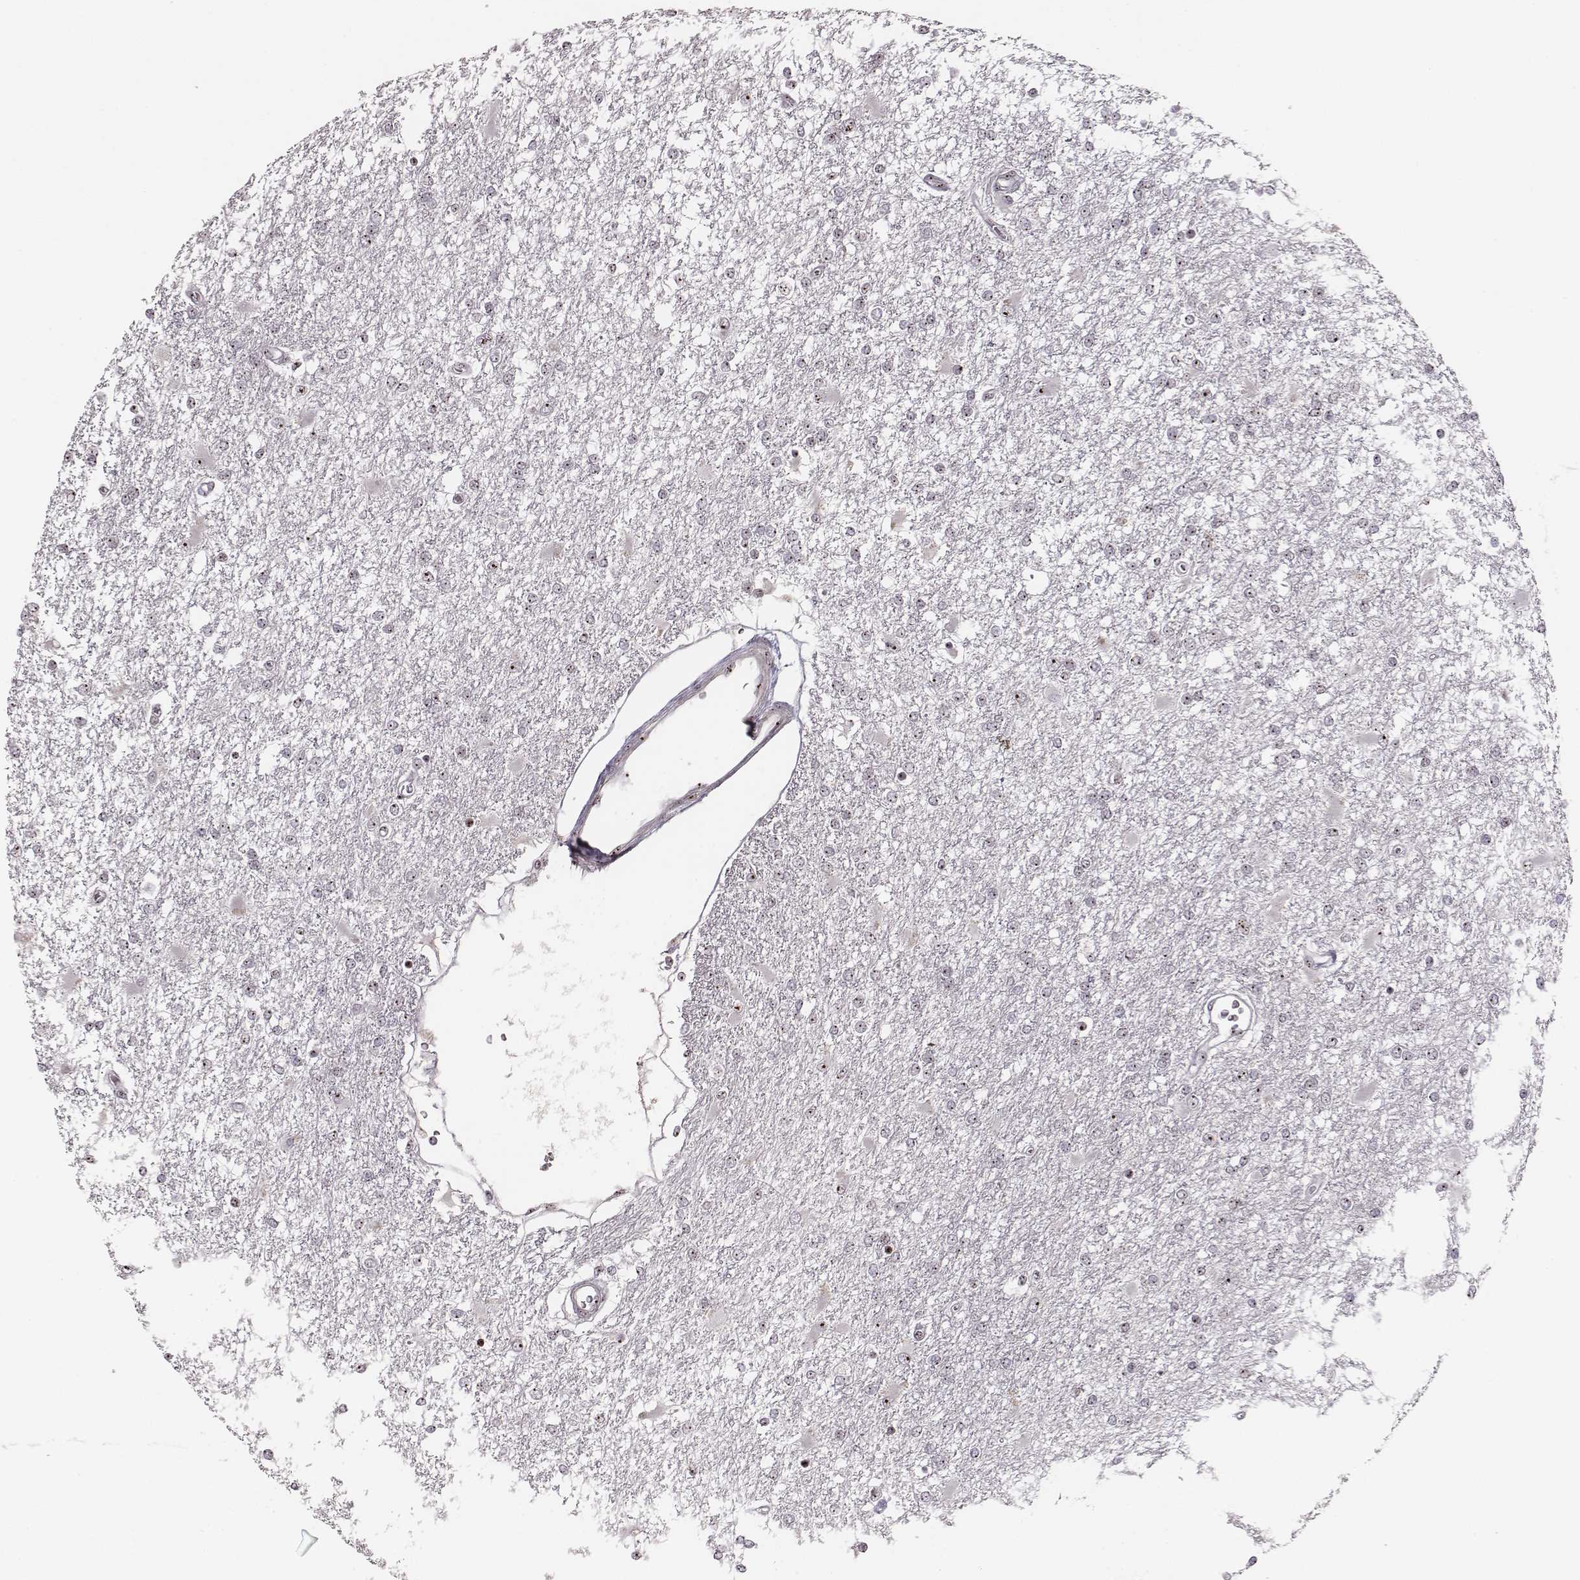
{"staining": {"intensity": "moderate", "quantity": ">75%", "location": "nuclear"}, "tissue": "glioma", "cell_type": "Tumor cells", "image_type": "cancer", "snomed": [{"axis": "morphology", "description": "Glioma, malignant, High grade"}, {"axis": "topography", "description": "Cerebral cortex"}], "caption": "A micrograph of high-grade glioma (malignant) stained for a protein shows moderate nuclear brown staining in tumor cells.", "gene": "NOP56", "patient": {"sex": "male", "age": 79}}